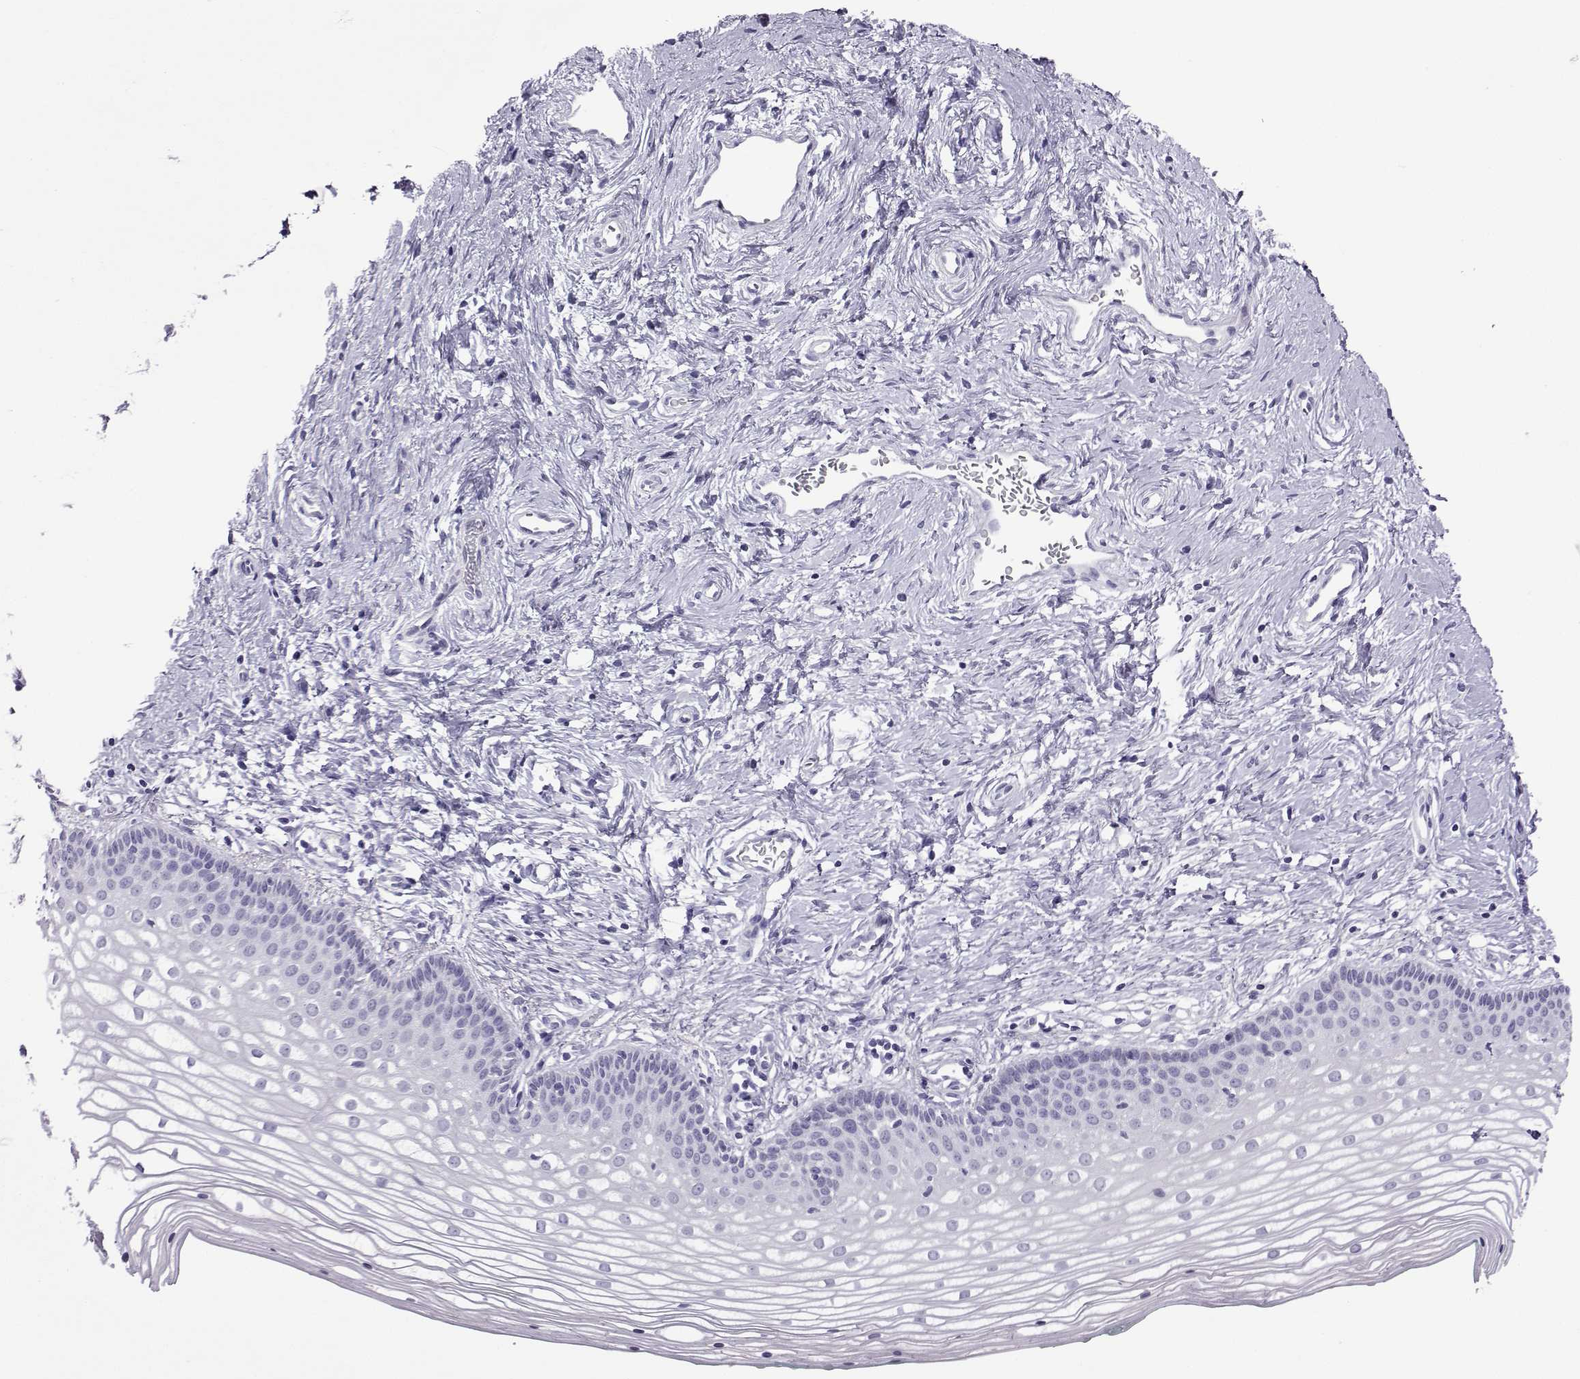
{"staining": {"intensity": "negative", "quantity": "none", "location": "none"}, "tissue": "vagina", "cell_type": "Squamous epithelial cells", "image_type": "normal", "snomed": [{"axis": "morphology", "description": "Normal tissue, NOS"}, {"axis": "topography", "description": "Vagina"}], "caption": "This is a micrograph of IHC staining of unremarkable vagina, which shows no expression in squamous epithelial cells.", "gene": "FBXO24", "patient": {"sex": "female", "age": 36}}